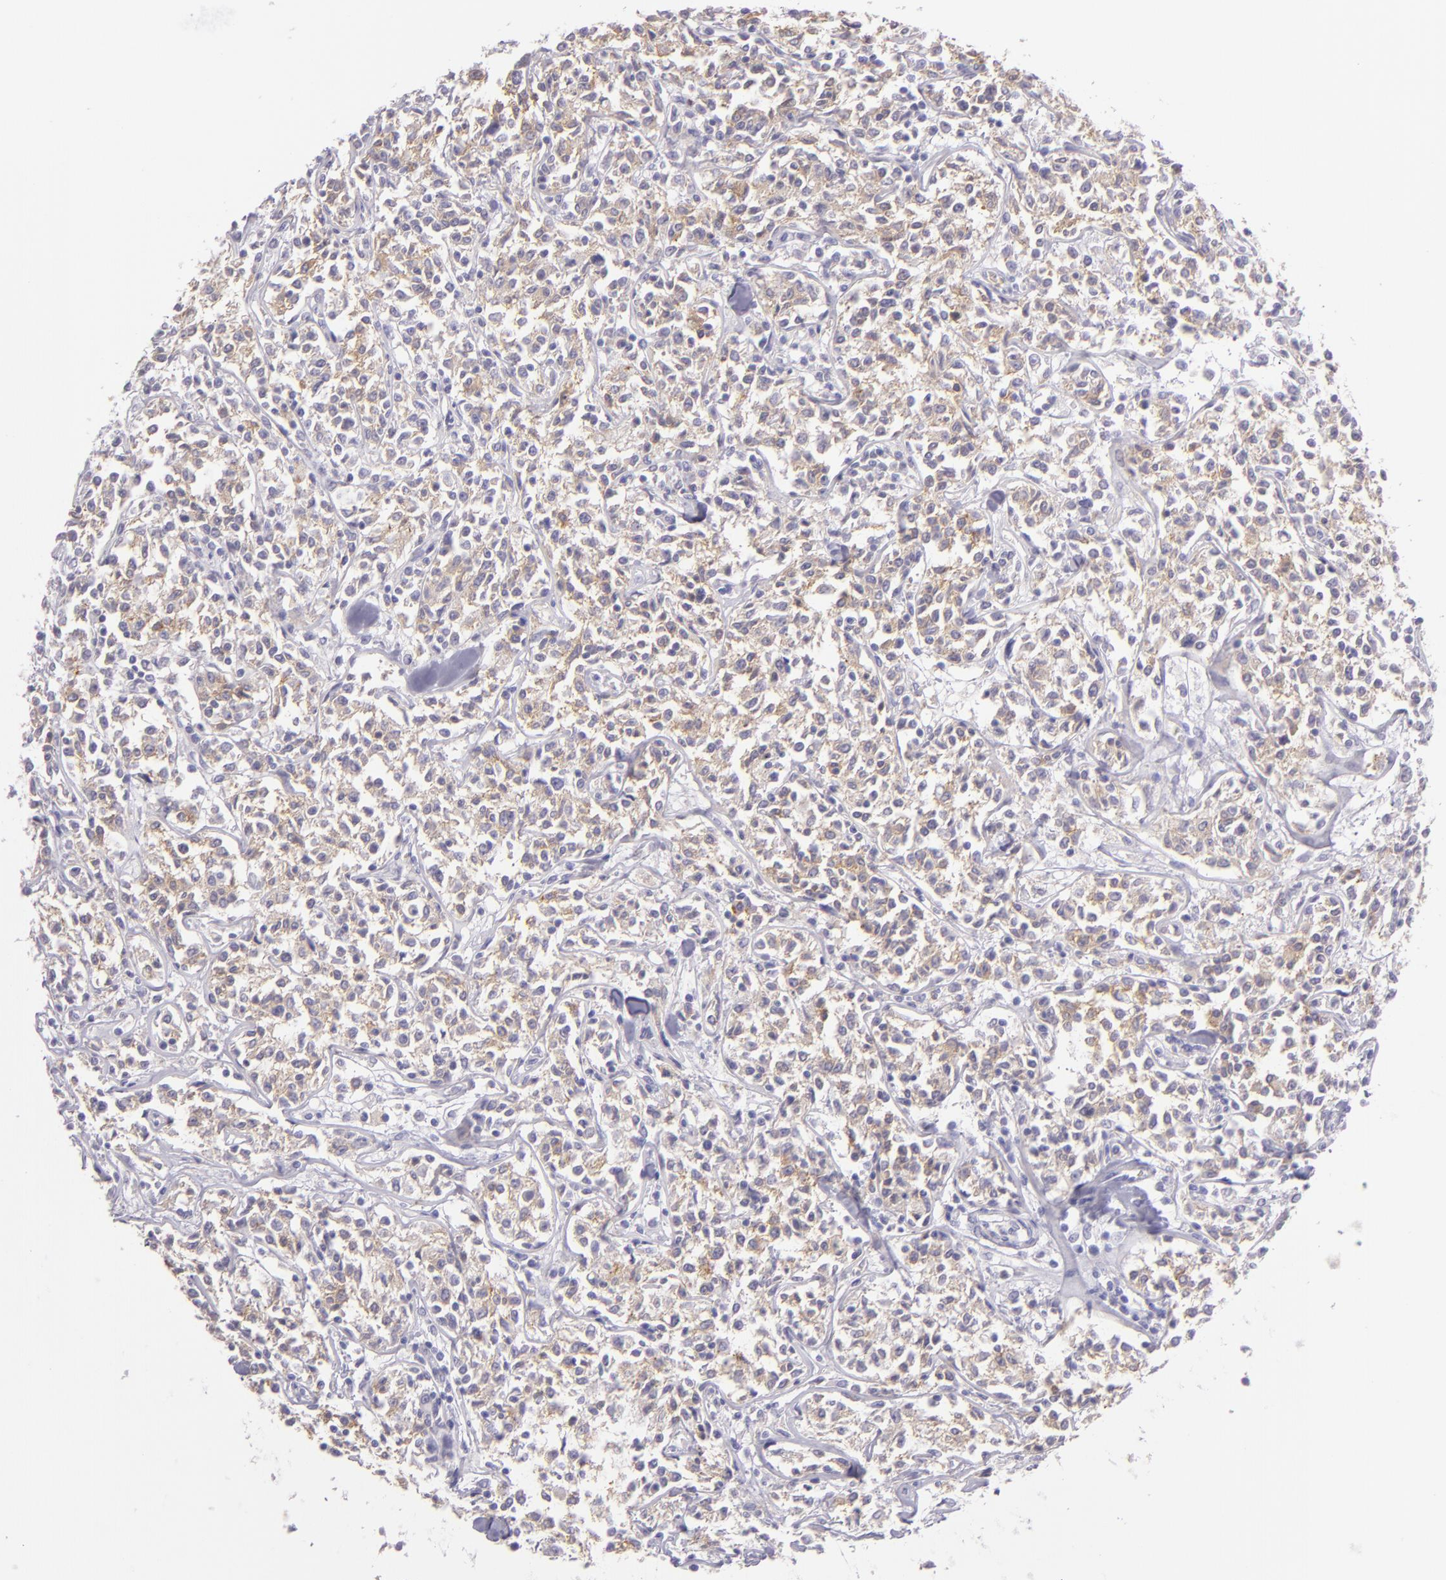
{"staining": {"intensity": "weak", "quantity": "<25%", "location": "cytoplasmic/membranous"}, "tissue": "lymphoma", "cell_type": "Tumor cells", "image_type": "cancer", "snomed": [{"axis": "morphology", "description": "Malignant lymphoma, non-Hodgkin's type, Low grade"}, {"axis": "topography", "description": "Small intestine"}], "caption": "Immunohistochemistry (IHC) image of human low-grade malignant lymphoma, non-Hodgkin's type stained for a protein (brown), which demonstrates no staining in tumor cells. (Brightfield microscopy of DAB immunohistochemistry at high magnification).", "gene": "ZC3H7B", "patient": {"sex": "female", "age": 59}}